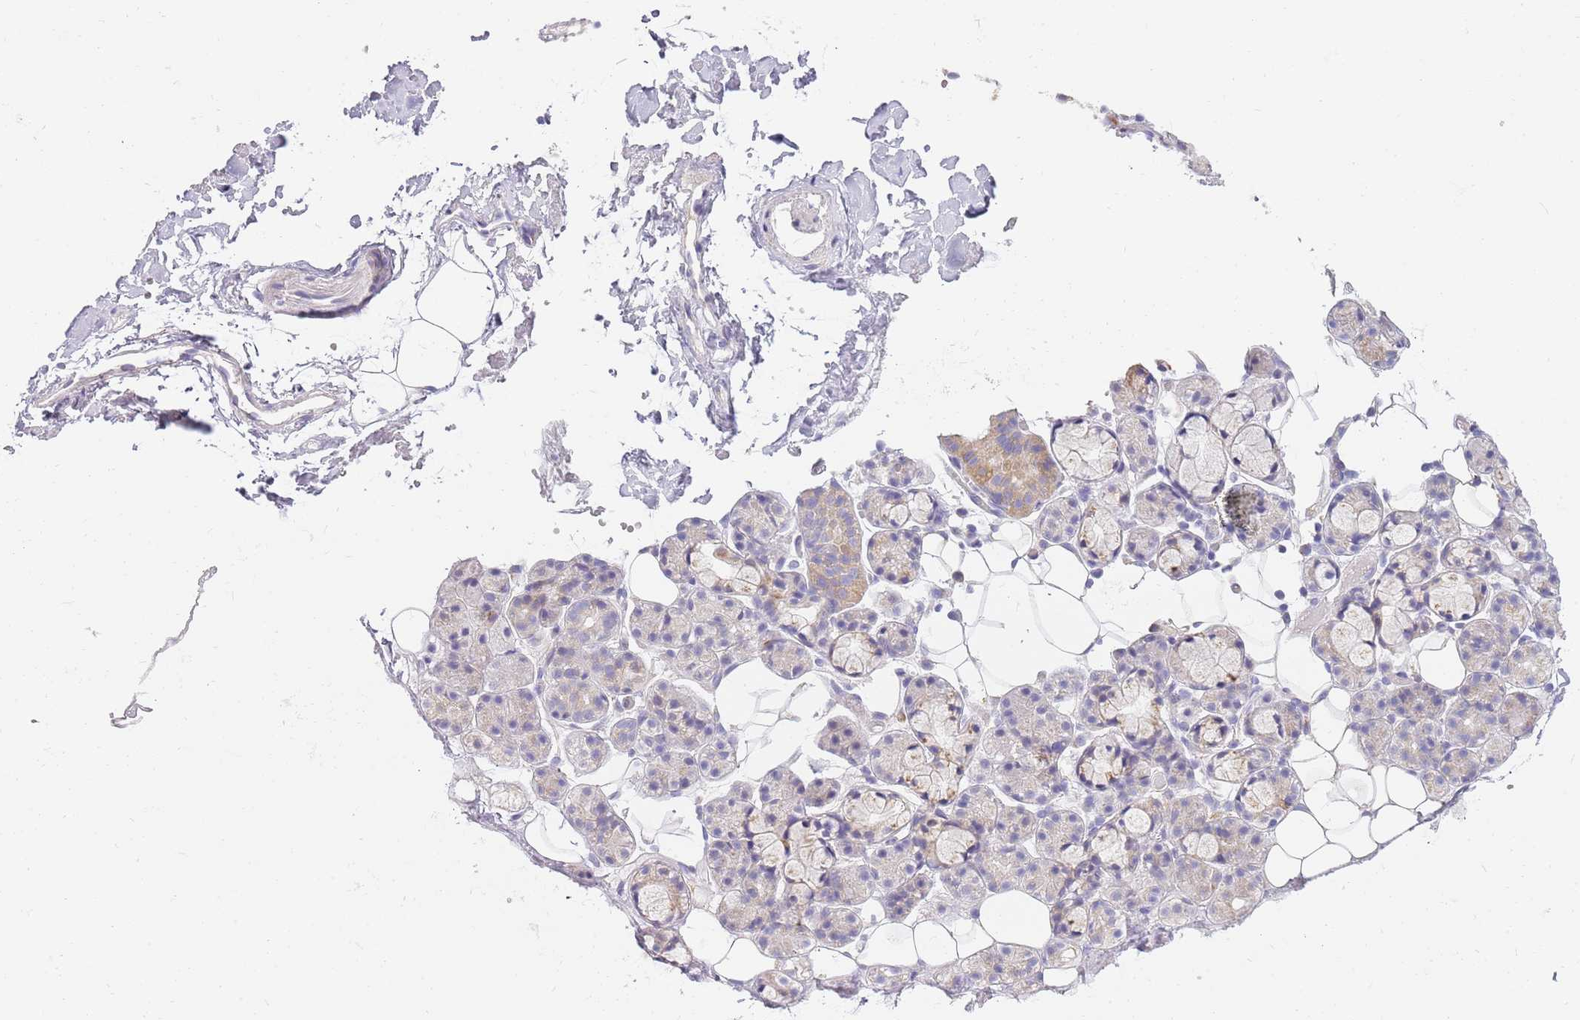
{"staining": {"intensity": "strong", "quantity": "<25%", "location": "cytoplasmic/membranous"}, "tissue": "salivary gland", "cell_type": "Glandular cells", "image_type": "normal", "snomed": [{"axis": "morphology", "description": "Normal tissue, NOS"}, {"axis": "topography", "description": "Salivary gland"}], "caption": "Strong cytoplasmic/membranous protein expression is seen in about <25% of glandular cells in salivary gland.", "gene": "DNAJA3", "patient": {"sex": "male", "age": 63}}